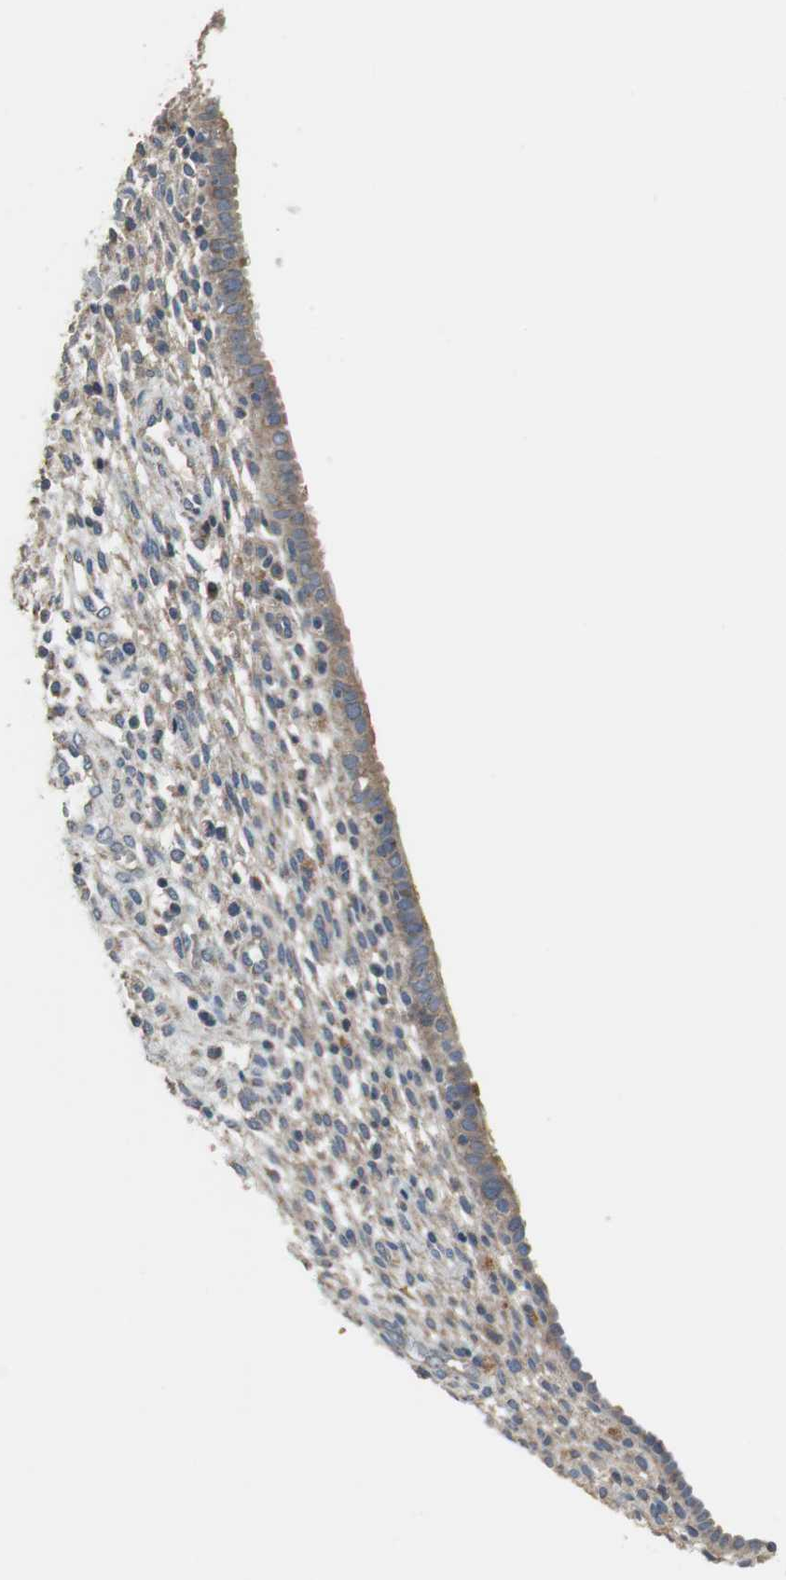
{"staining": {"intensity": "weak", "quantity": "25%-75%", "location": "cytoplasmic/membranous"}, "tissue": "endometrium", "cell_type": "Cells in endometrial stroma", "image_type": "normal", "snomed": [{"axis": "morphology", "description": "Normal tissue, NOS"}, {"axis": "topography", "description": "Endometrium"}], "caption": "Immunohistochemical staining of unremarkable endometrium demonstrates weak cytoplasmic/membranous protein staining in approximately 25%-75% of cells in endometrial stroma.", "gene": "MSTO1", "patient": {"sex": "female", "age": 72}}